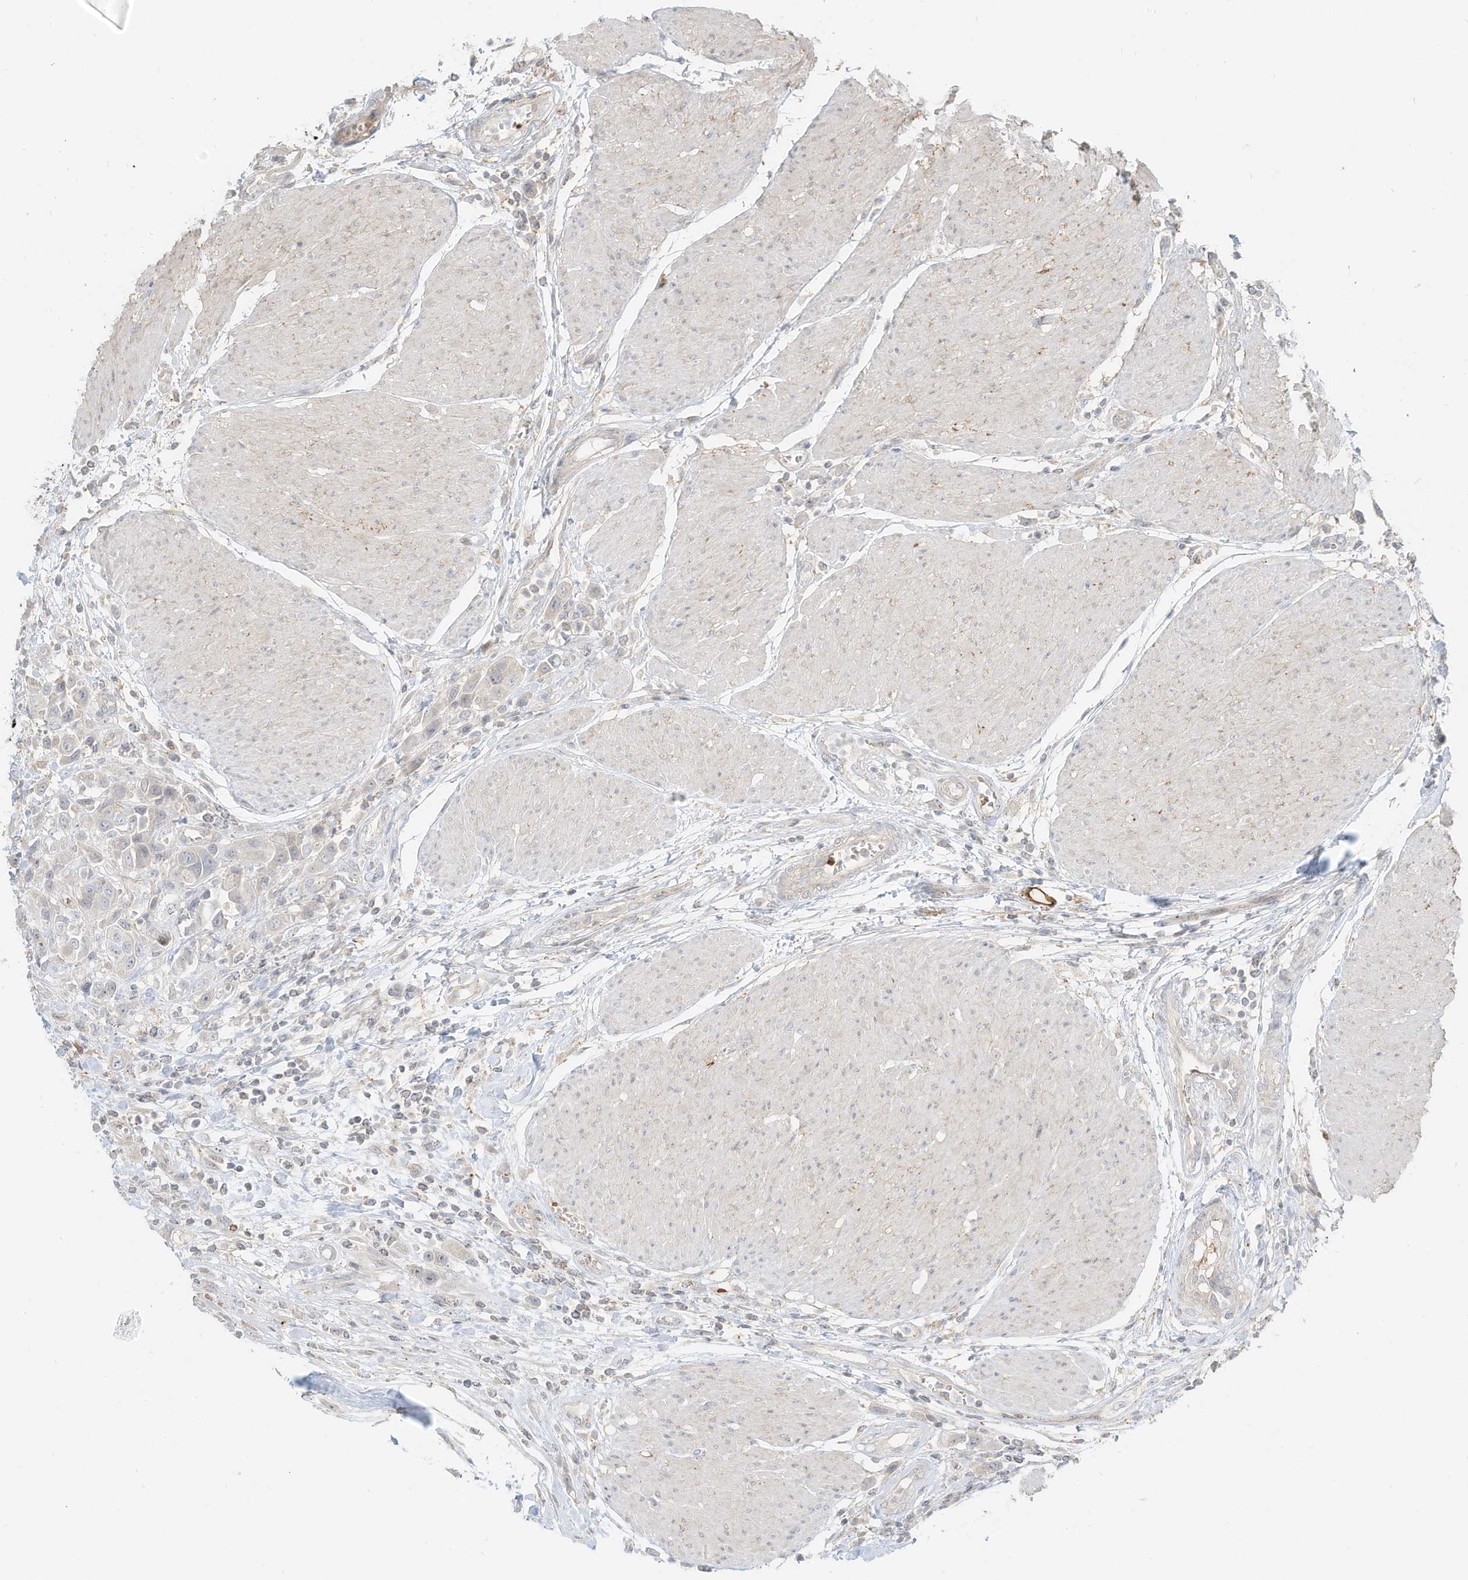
{"staining": {"intensity": "negative", "quantity": "none", "location": "none"}, "tissue": "urothelial cancer", "cell_type": "Tumor cells", "image_type": "cancer", "snomed": [{"axis": "morphology", "description": "Urothelial carcinoma, High grade"}, {"axis": "topography", "description": "Urinary bladder"}], "caption": "Protein analysis of urothelial cancer reveals no significant expression in tumor cells.", "gene": "OFD1", "patient": {"sex": "male", "age": 50}}